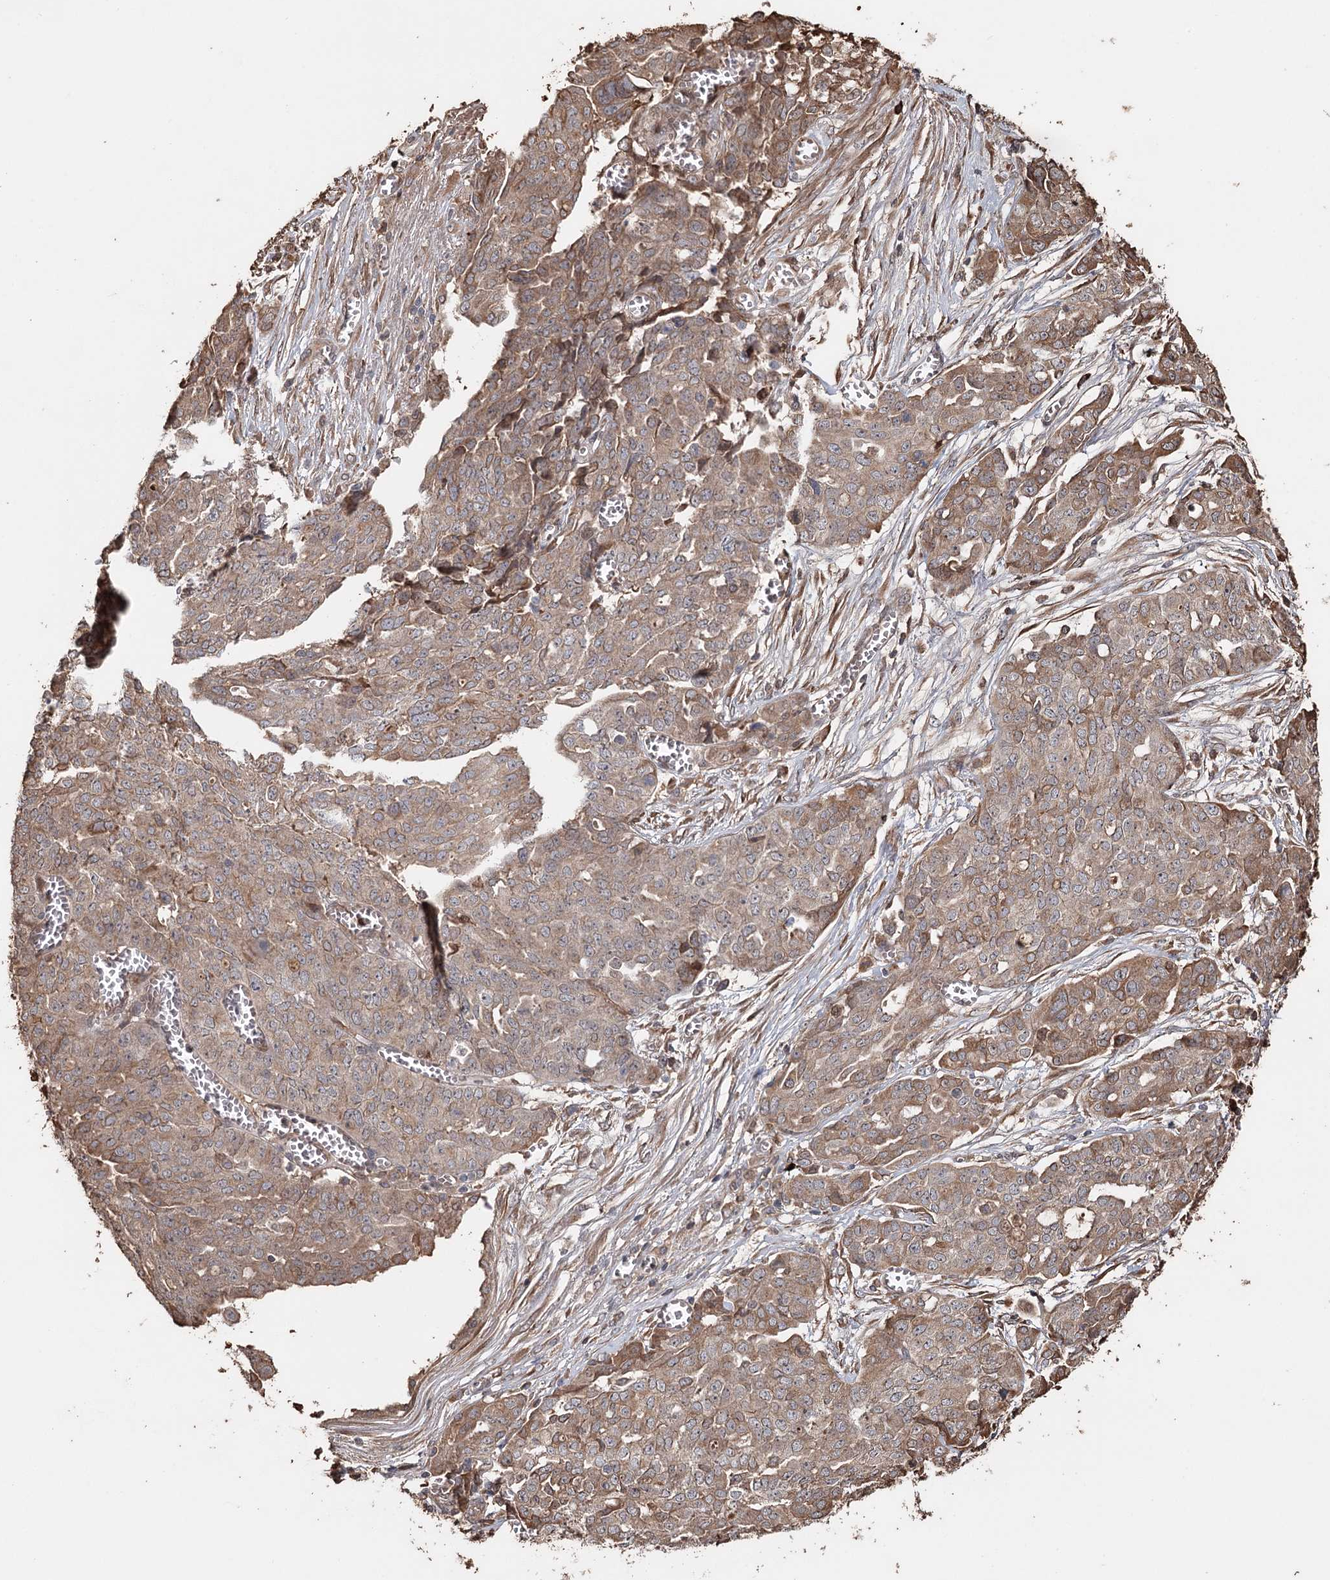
{"staining": {"intensity": "moderate", "quantity": ">75%", "location": "cytoplasmic/membranous"}, "tissue": "ovarian cancer", "cell_type": "Tumor cells", "image_type": "cancer", "snomed": [{"axis": "morphology", "description": "Cystadenocarcinoma, serous, NOS"}, {"axis": "topography", "description": "Soft tissue"}, {"axis": "topography", "description": "Ovary"}], "caption": "Moderate cytoplasmic/membranous protein positivity is seen in approximately >75% of tumor cells in serous cystadenocarcinoma (ovarian).", "gene": "SYVN1", "patient": {"sex": "female", "age": 57}}